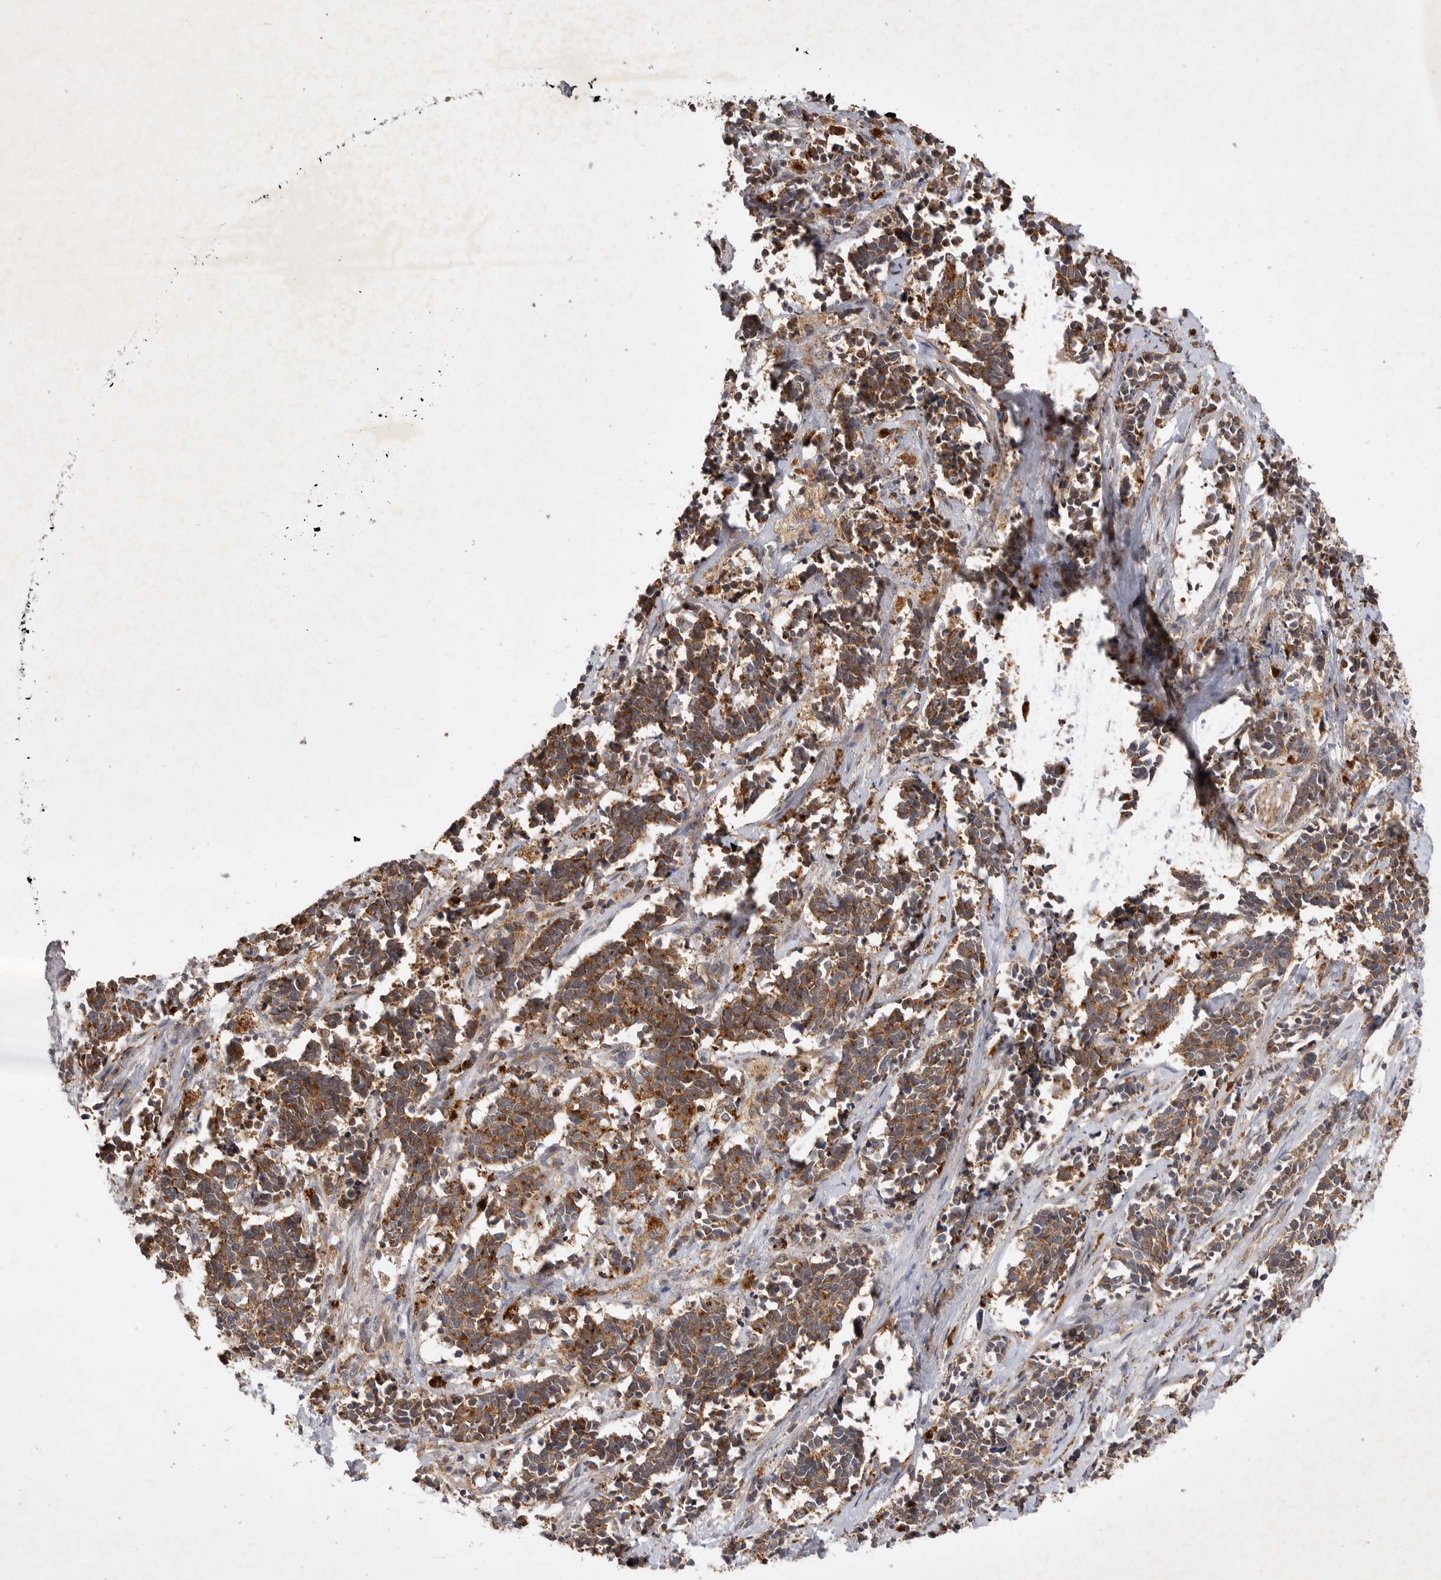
{"staining": {"intensity": "moderate", "quantity": ">75%", "location": "cytoplasmic/membranous"}, "tissue": "cervical cancer", "cell_type": "Tumor cells", "image_type": "cancer", "snomed": [{"axis": "morphology", "description": "Normal tissue, NOS"}, {"axis": "morphology", "description": "Squamous cell carcinoma, NOS"}, {"axis": "topography", "description": "Cervix"}], "caption": "Protein staining exhibits moderate cytoplasmic/membranous positivity in approximately >75% of tumor cells in cervical cancer (squamous cell carcinoma).", "gene": "ZNF232", "patient": {"sex": "female", "age": 35}}